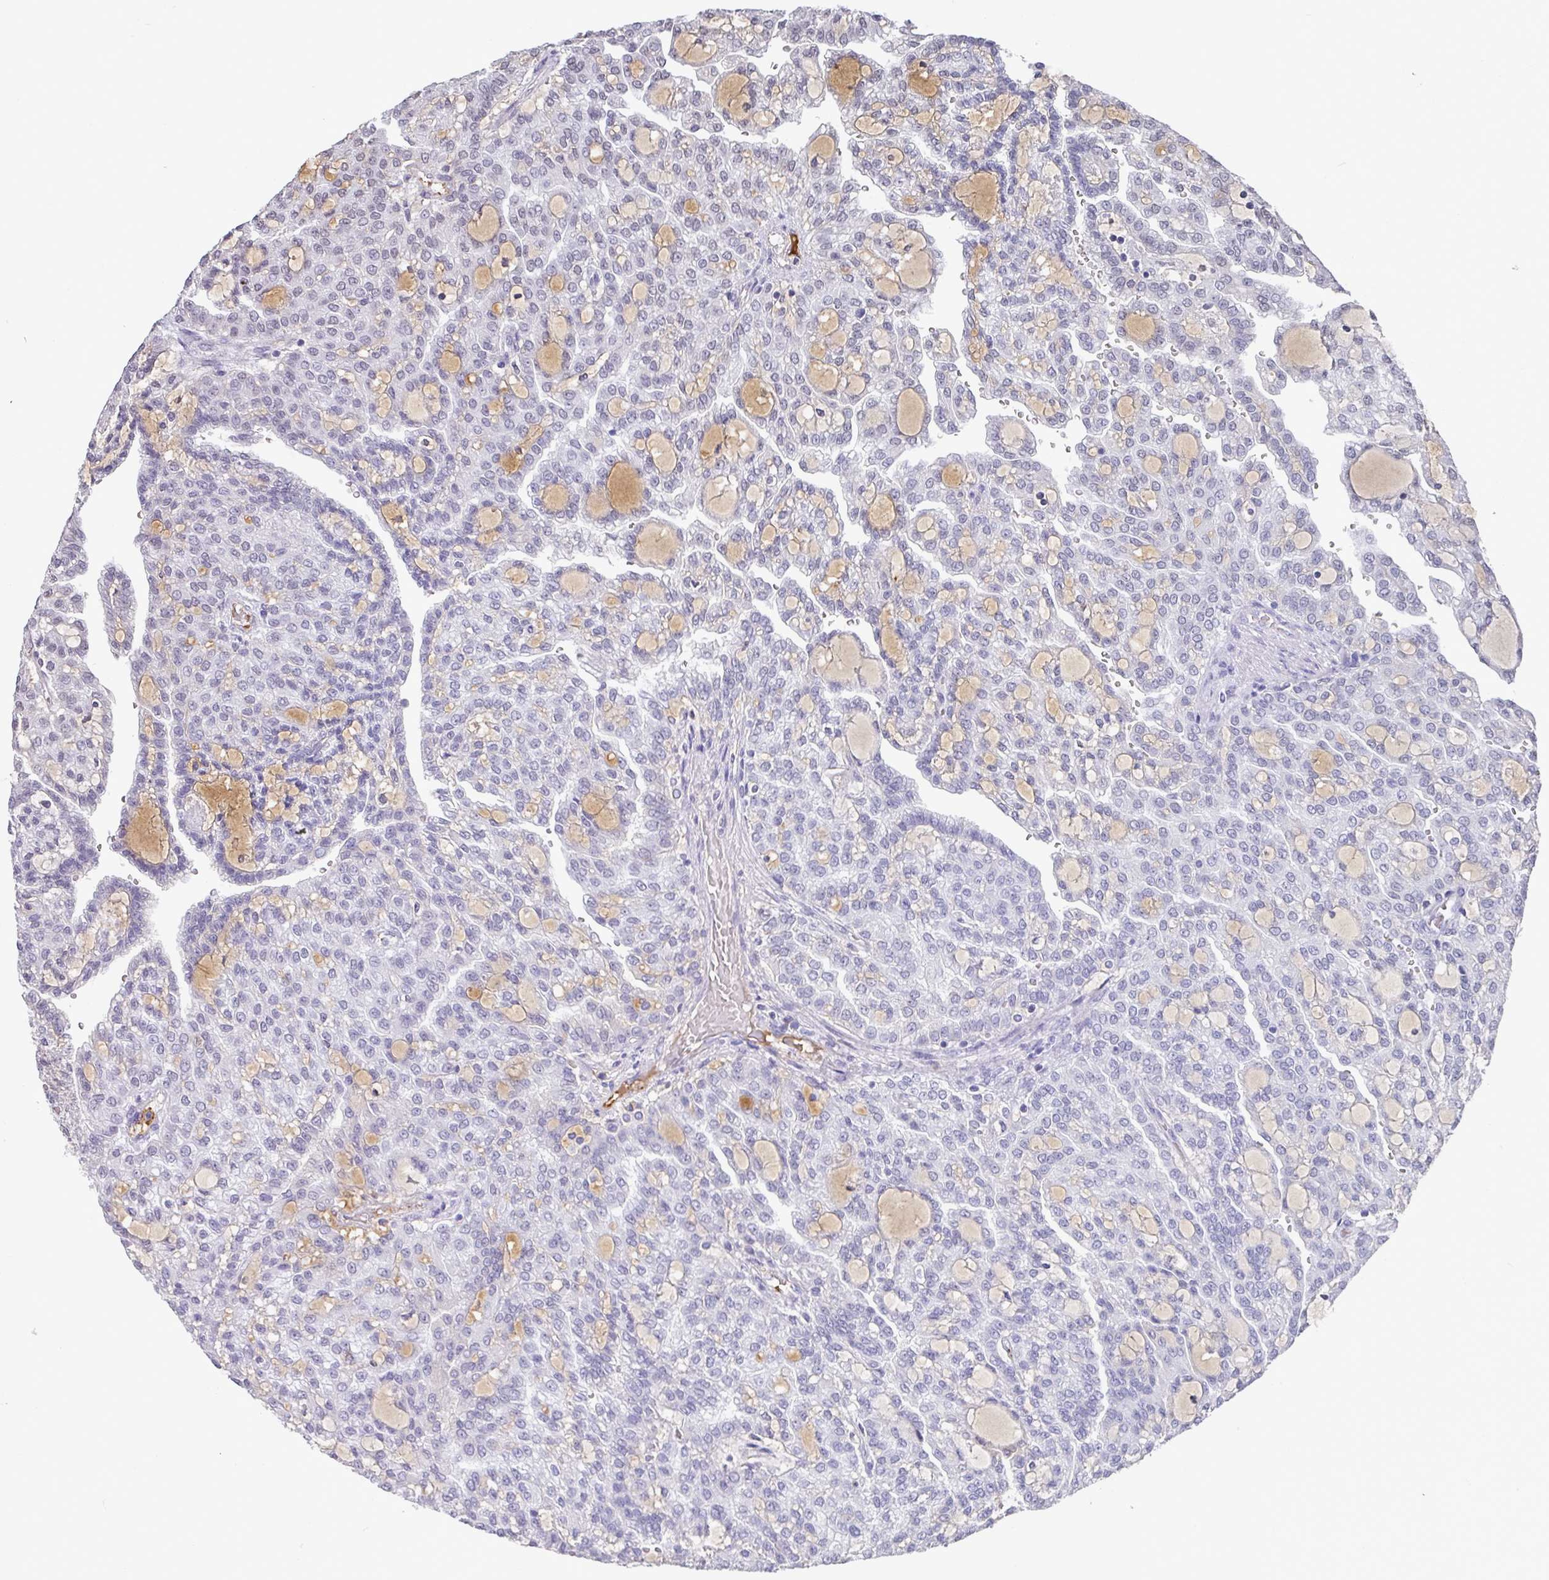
{"staining": {"intensity": "negative", "quantity": "none", "location": "none"}, "tissue": "renal cancer", "cell_type": "Tumor cells", "image_type": "cancer", "snomed": [{"axis": "morphology", "description": "Adenocarcinoma, NOS"}, {"axis": "topography", "description": "Kidney"}], "caption": "Immunohistochemistry (IHC) image of neoplastic tissue: human adenocarcinoma (renal) stained with DAB (3,3'-diaminobenzidine) shows no significant protein positivity in tumor cells.", "gene": "C1QB", "patient": {"sex": "male", "age": 63}}